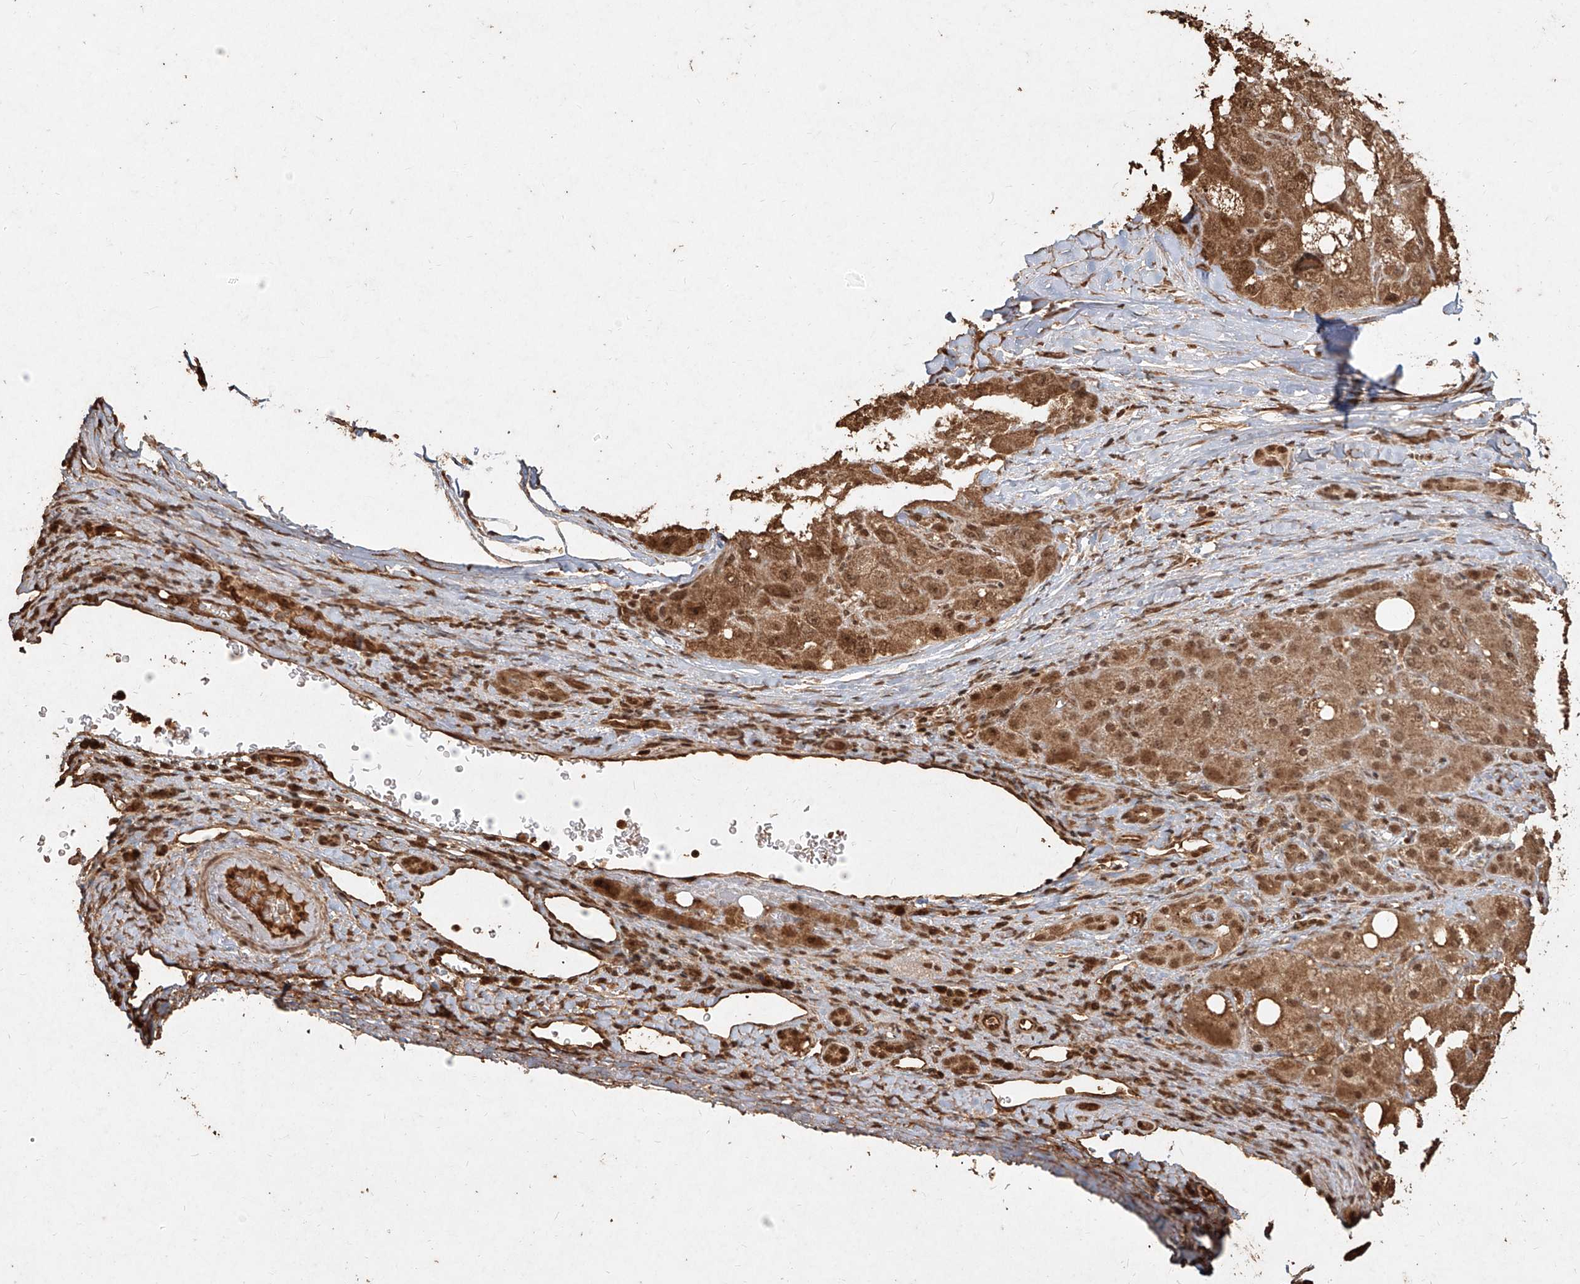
{"staining": {"intensity": "moderate", "quantity": ">75%", "location": "cytoplasmic/membranous,nuclear"}, "tissue": "liver cancer", "cell_type": "Tumor cells", "image_type": "cancer", "snomed": [{"axis": "morphology", "description": "Carcinoma, Hepatocellular, NOS"}, {"axis": "topography", "description": "Liver"}], "caption": "The immunohistochemical stain shows moderate cytoplasmic/membranous and nuclear staining in tumor cells of liver cancer (hepatocellular carcinoma) tissue. (DAB (3,3'-diaminobenzidine) IHC, brown staining for protein, blue staining for nuclei).", "gene": "UBE2K", "patient": {"sex": "male", "age": 80}}